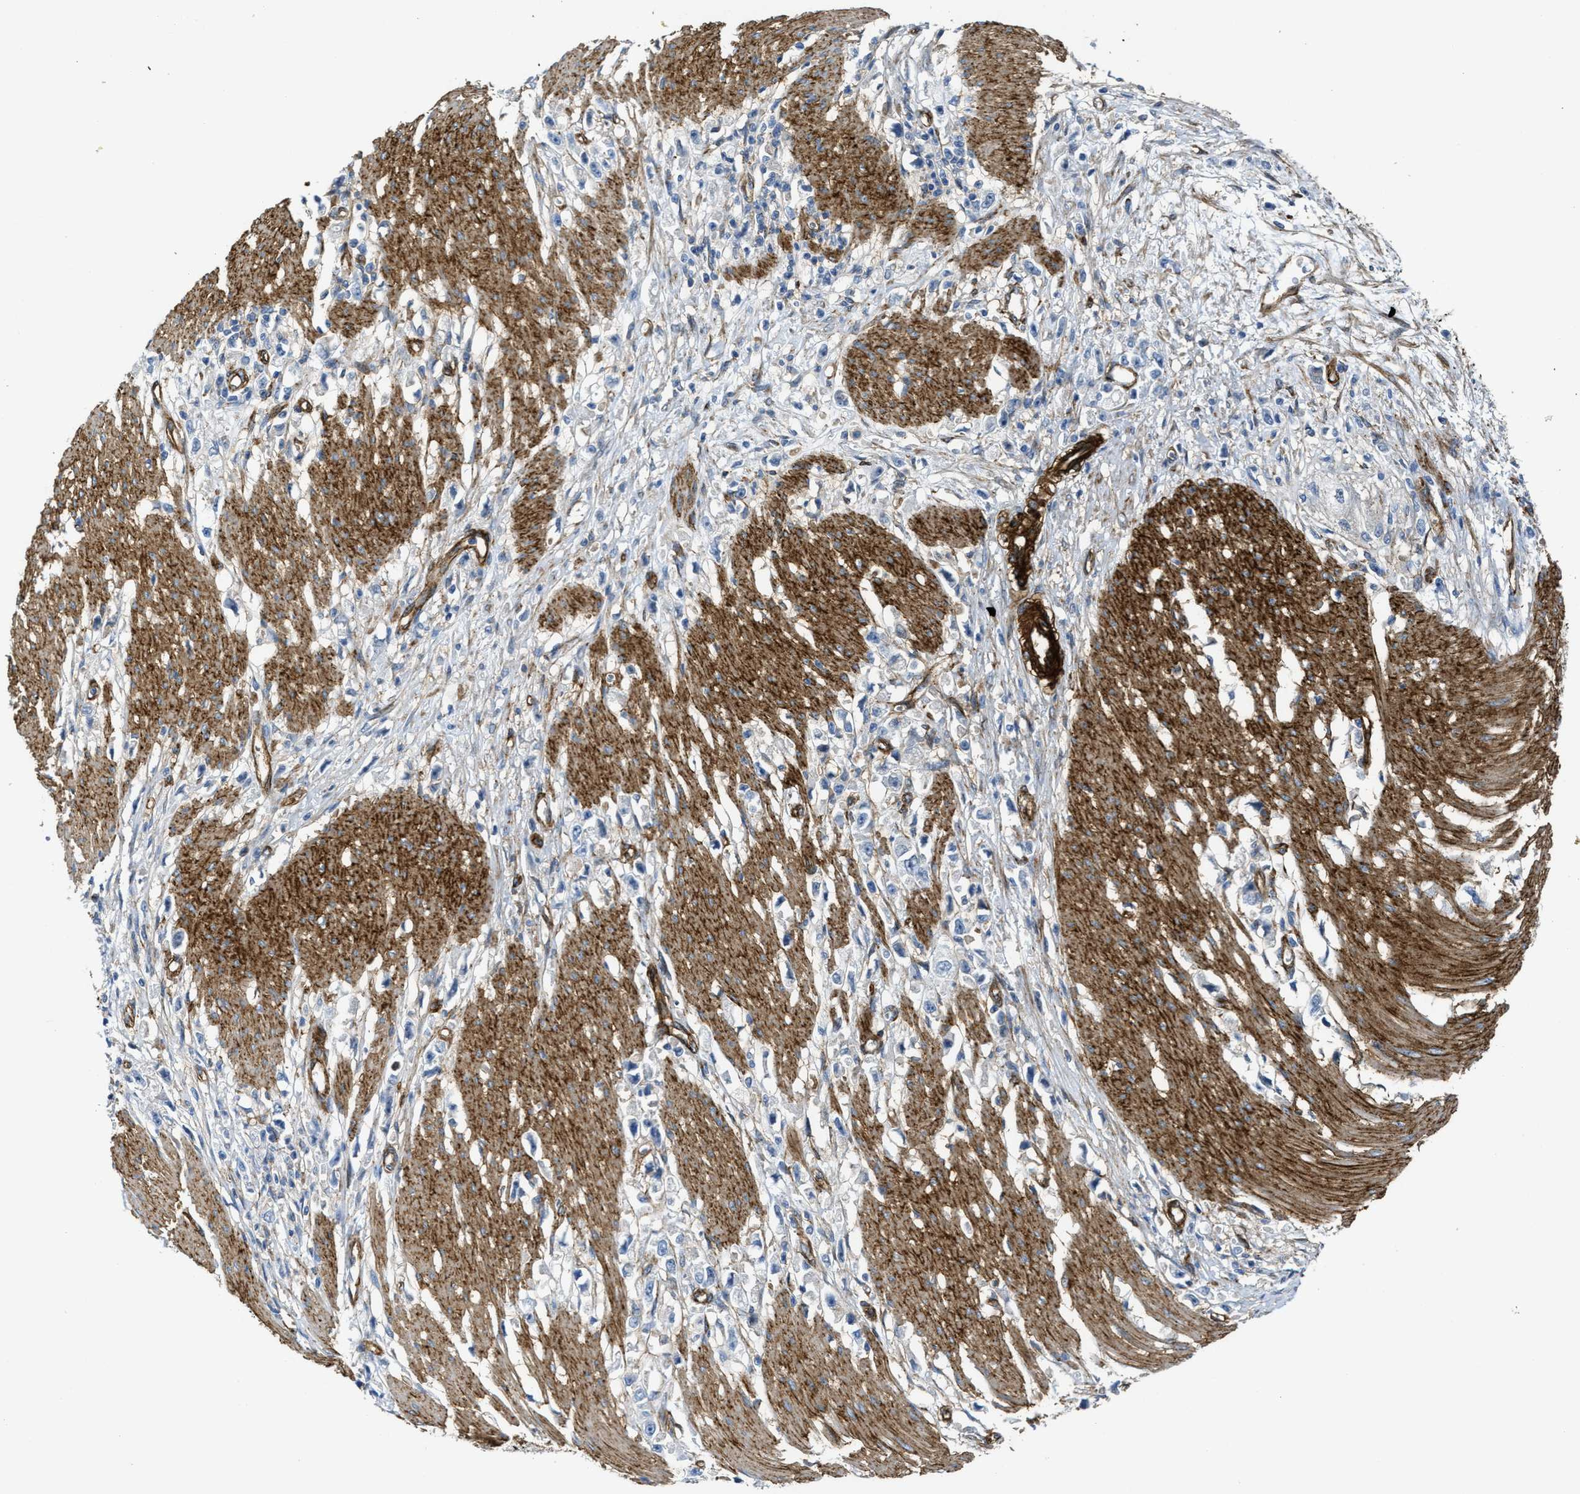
{"staining": {"intensity": "negative", "quantity": "none", "location": "none"}, "tissue": "stomach cancer", "cell_type": "Tumor cells", "image_type": "cancer", "snomed": [{"axis": "morphology", "description": "Adenocarcinoma, NOS"}, {"axis": "topography", "description": "Stomach"}], "caption": "The IHC photomicrograph has no significant expression in tumor cells of stomach cancer tissue.", "gene": "NAB1", "patient": {"sex": "female", "age": 59}}